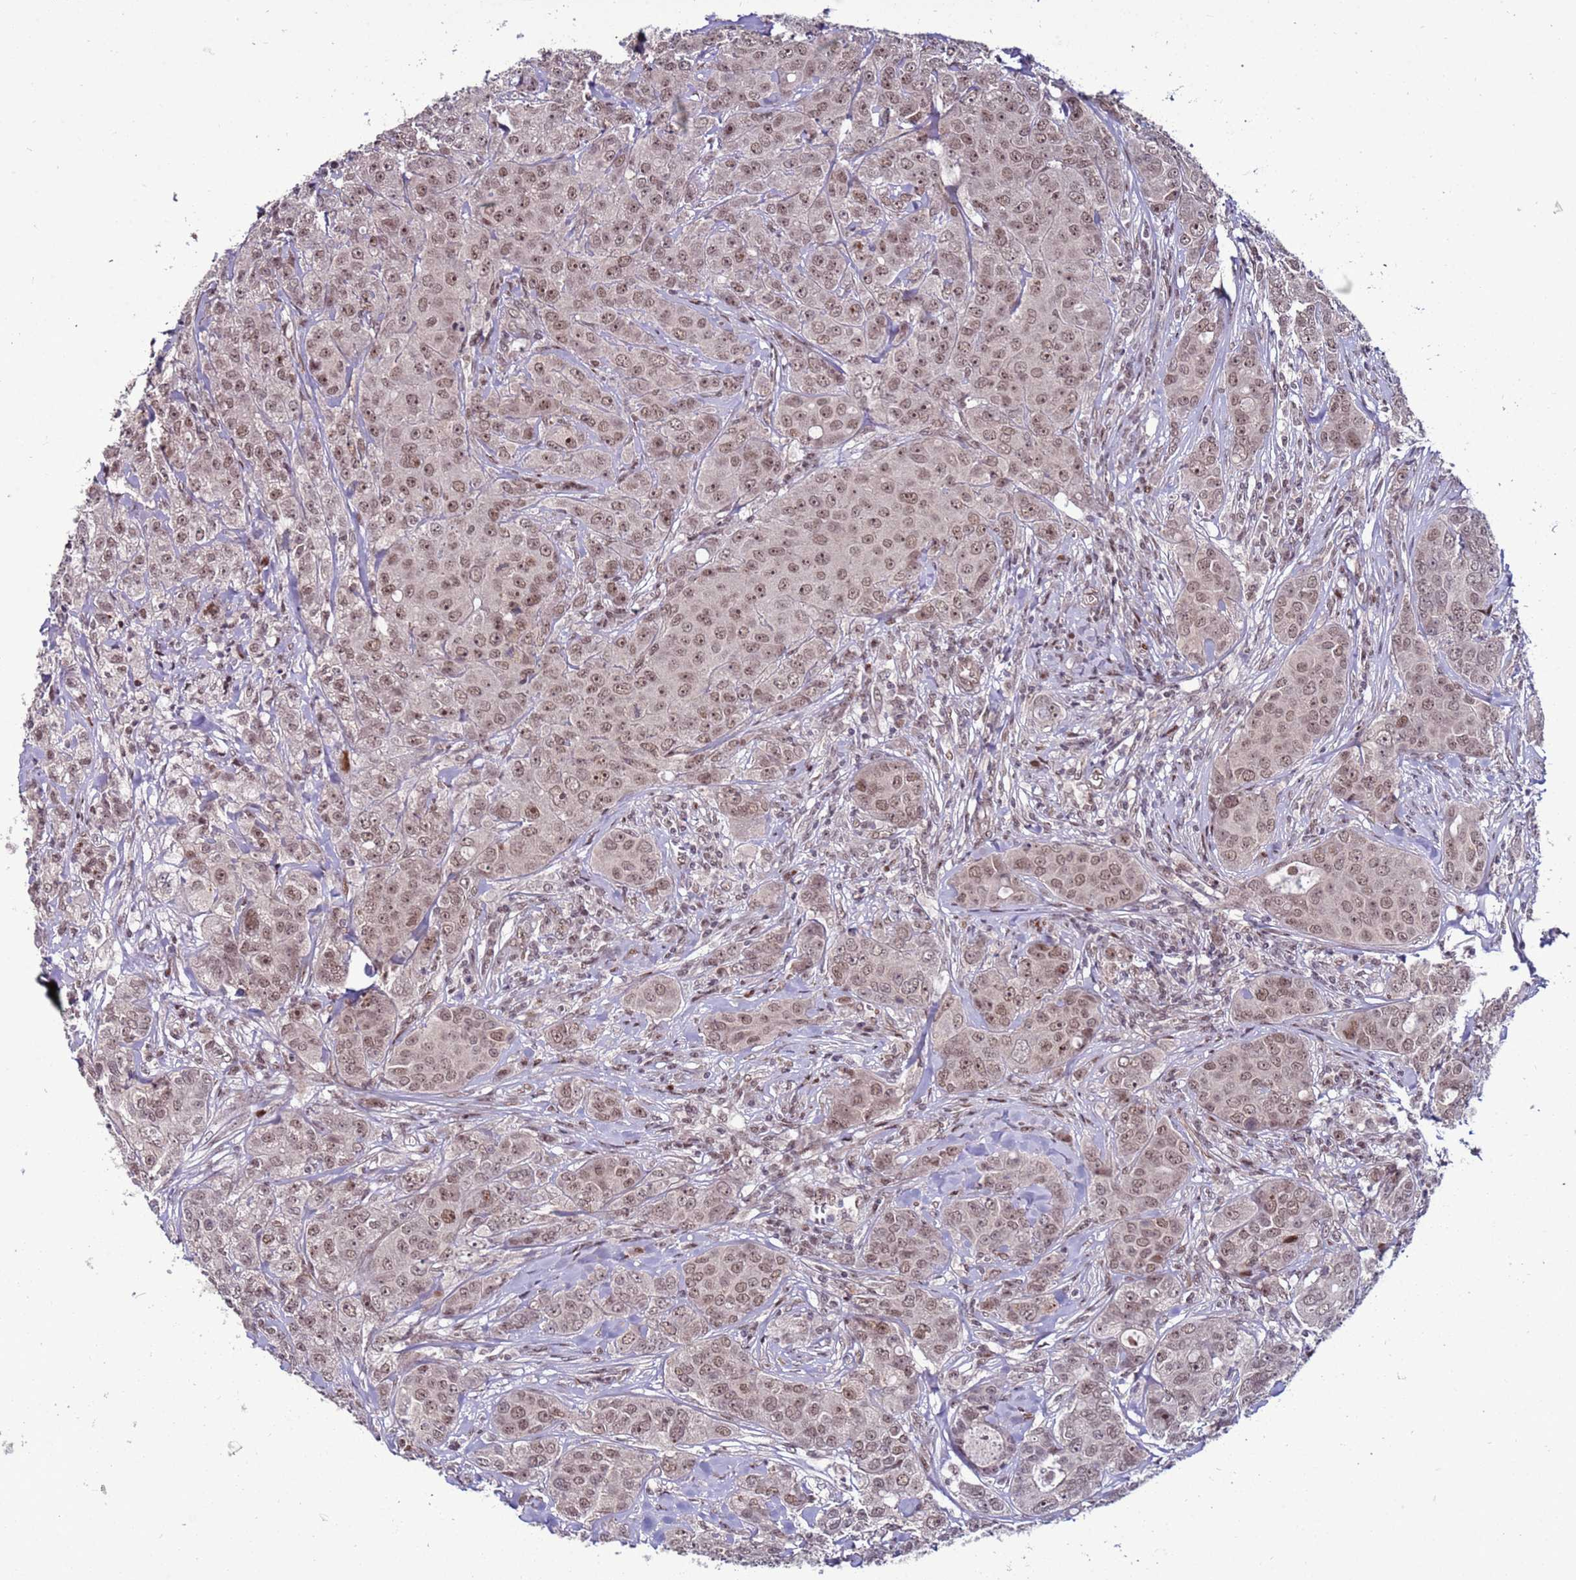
{"staining": {"intensity": "moderate", "quantity": ">75%", "location": "nuclear"}, "tissue": "breast cancer", "cell_type": "Tumor cells", "image_type": "cancer", "snomed": [{"axis": "morphology", "description": "Duct carcinoma"}, {"axis": "topography", "description": "Breast"}], "caption": "Moderate nuclear staining is seen in approximately >75% of tumor cells in invasive ductal carcinoma (breast). (Stains: DAB (3,3'-diaminobenzidine) in brown, nuclei in blue, Microscopy: brightfield microscopy at high magnification).", "gene": "SHC3", "patient": {"sex": "female", "age": 43}}